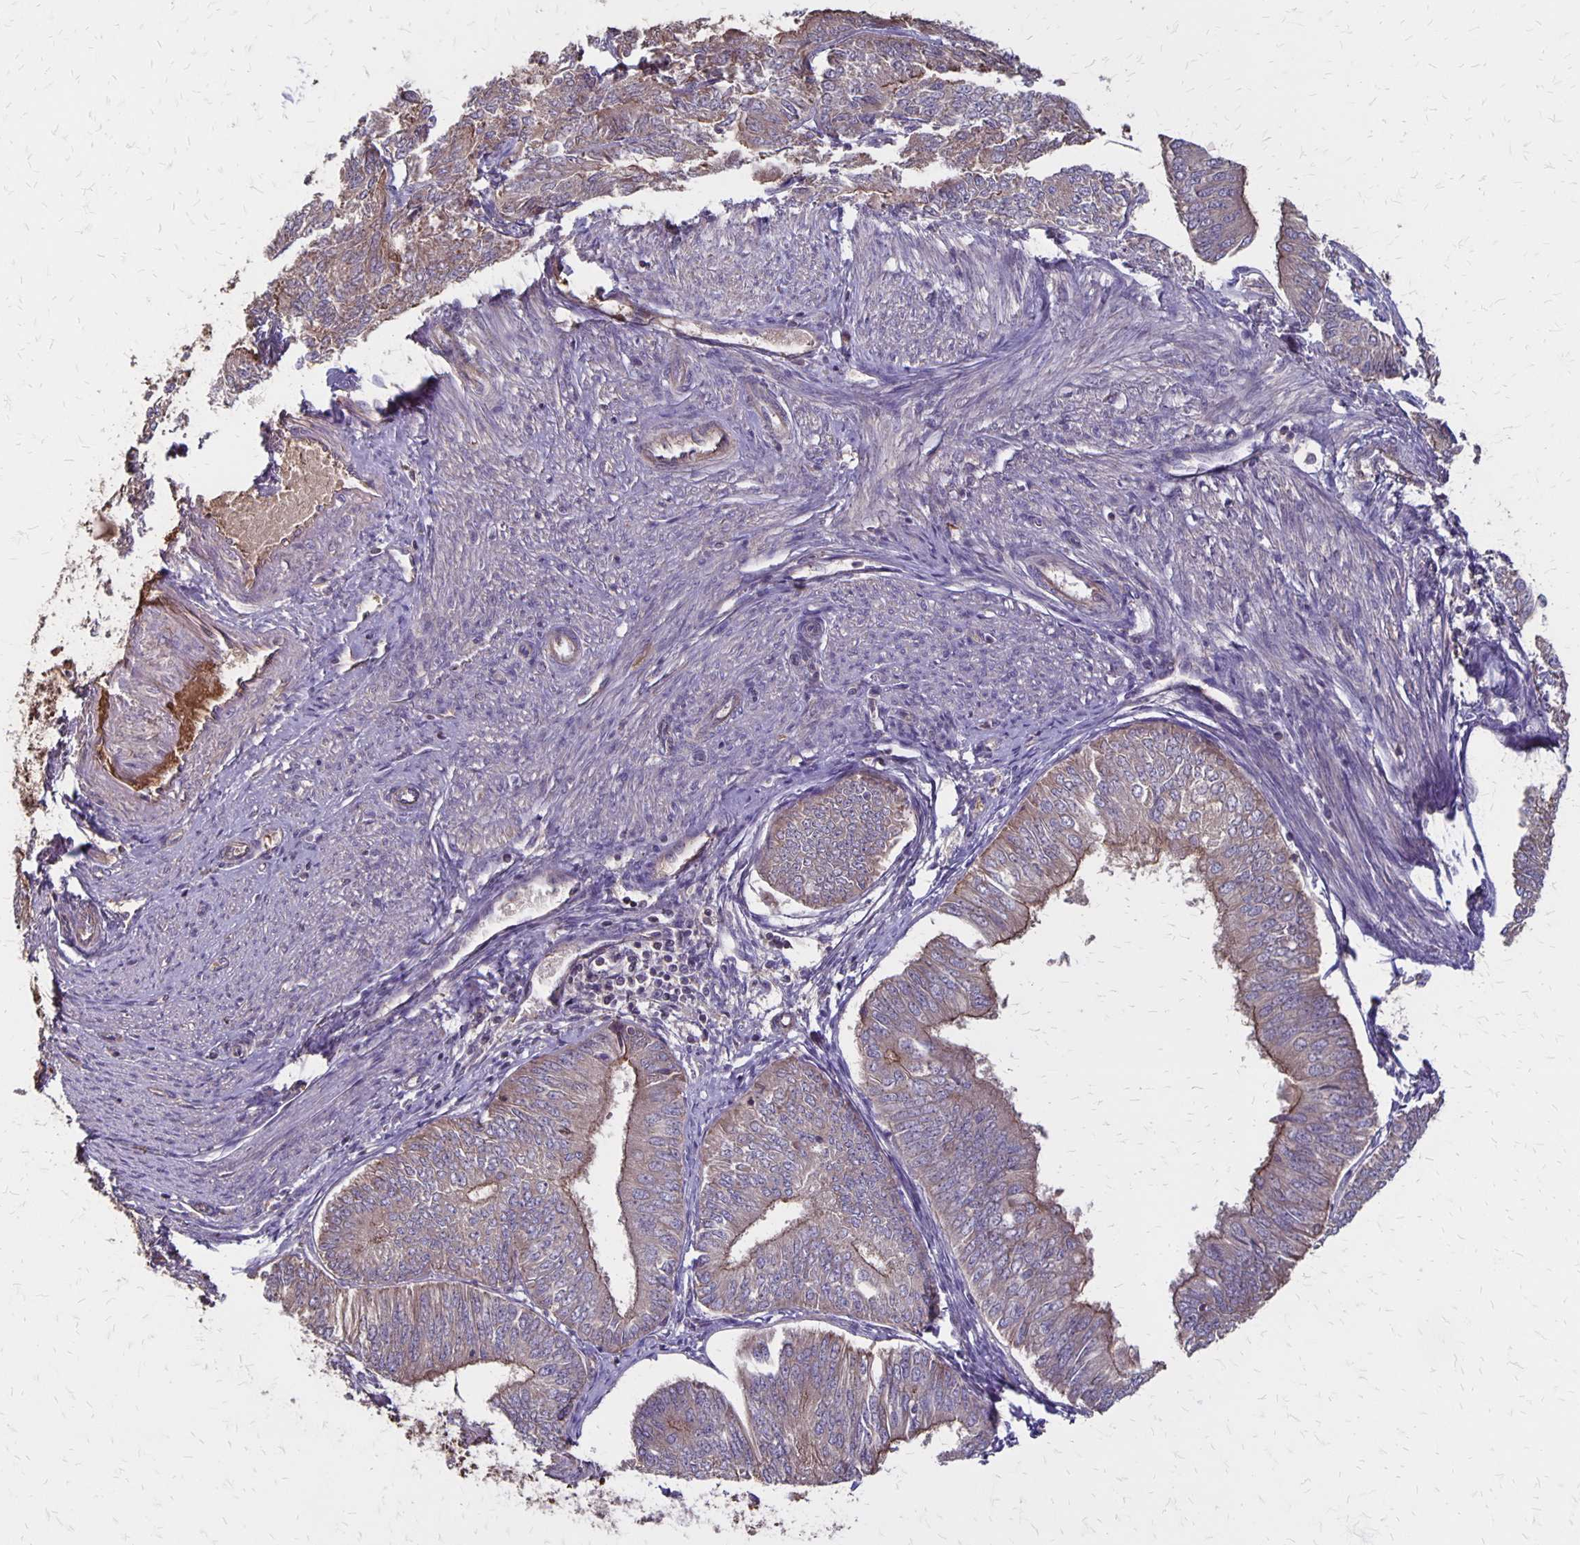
{"staining": {"intensity": "weak", "quantity": "25%-75%", "location": "cytoplasmic/membranous"}, "tissue": "endometrial cancer", "cell_type": "Tumor cells", "image_type": "cancer", "snomed": [{"axis": "morphology", "description": "Adenocarcinoma, NOS"}, {"axis": "topography", "description": "Endometrium"}], "caption": "Protein staining by IHC displays weak cytoplasmic/membranous expression in about 25%-75% of tumor cells in endometrial cancer.", "gene": "PROM2", "patient": {"sex": "female", "age": 58}}